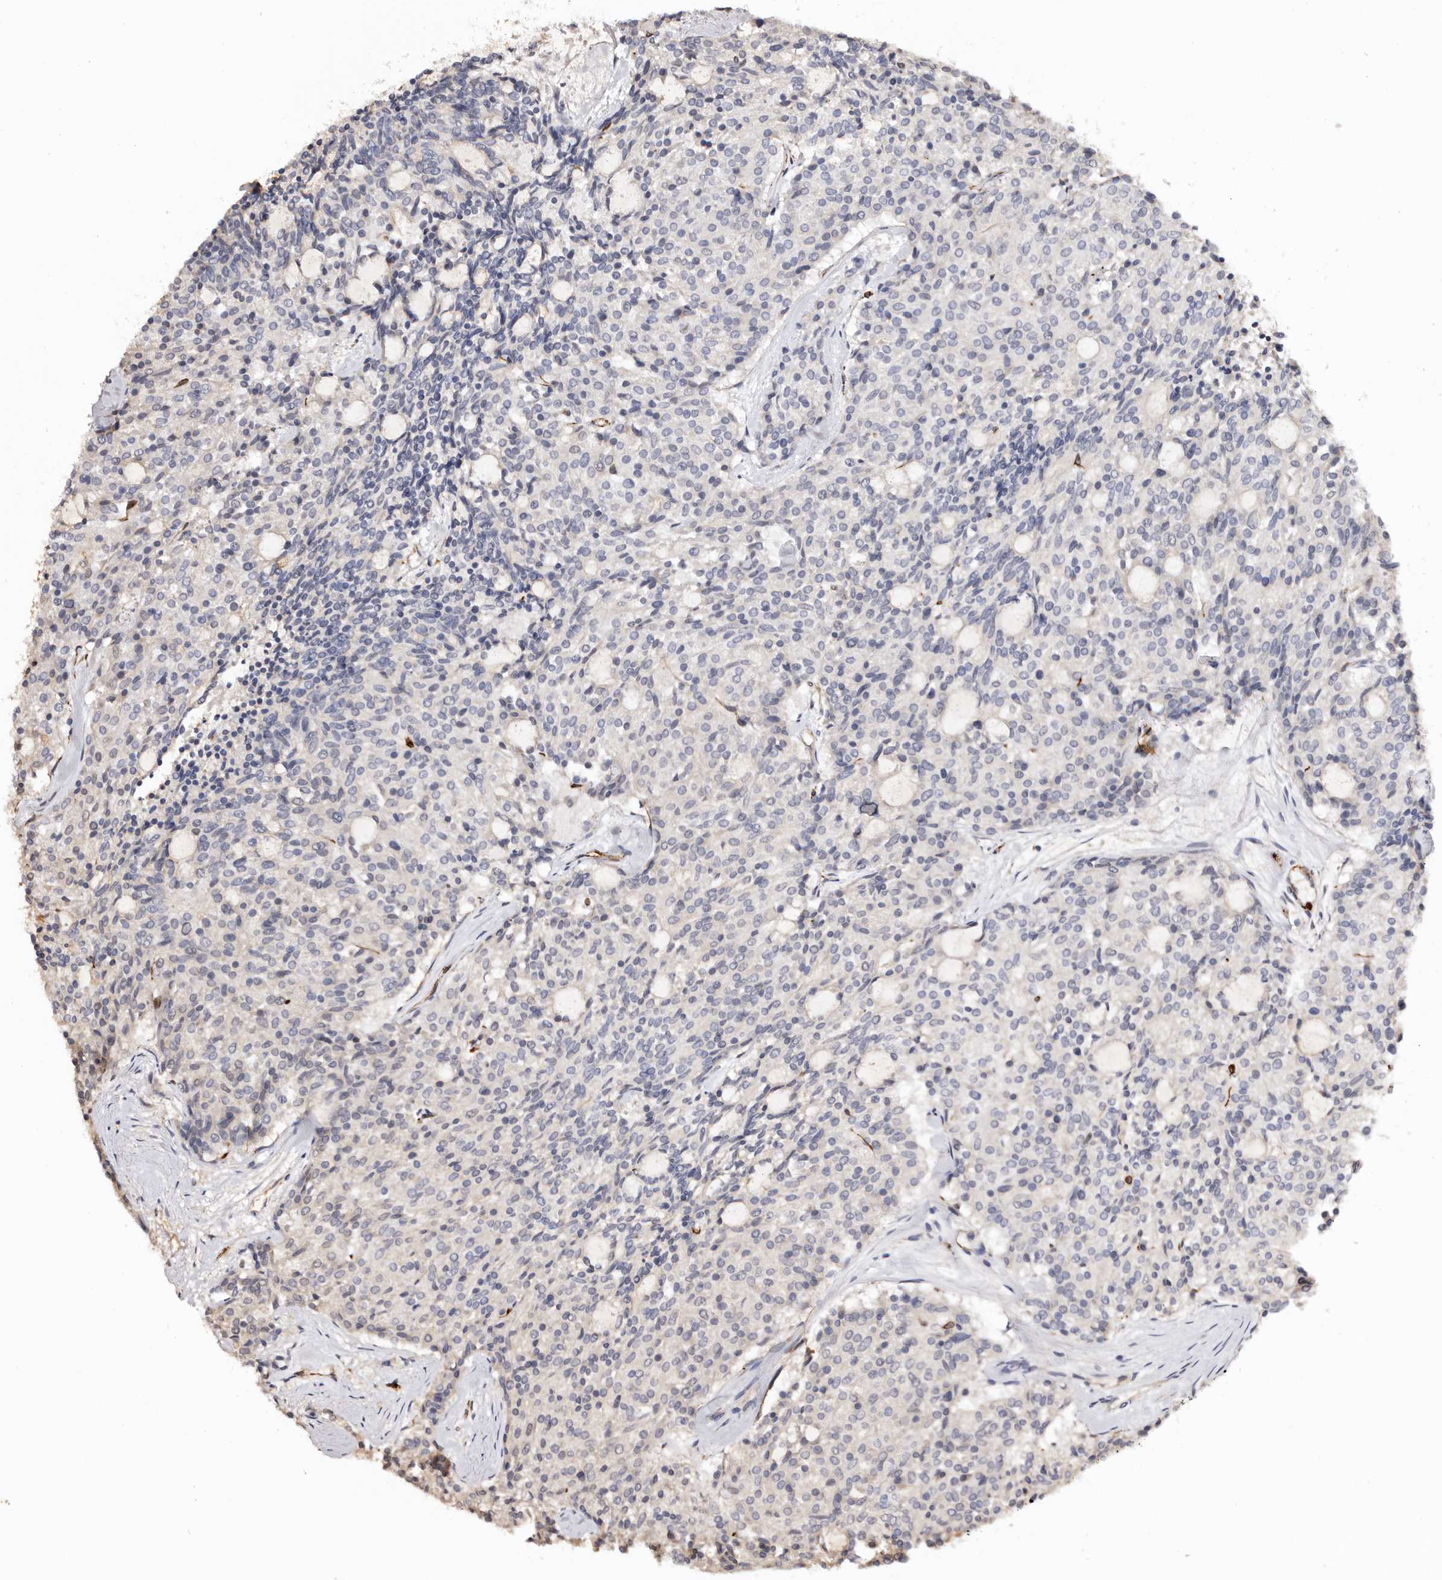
{"staining": {"intensity": "negative", "quantity": "none", "location": "none"}, "tissue": "carcinoid", "cell_type": "Tumor cells", "image_type": "cancer", "snomed": [{"axis": "morphology", "description": "Carcinoid, malignant, NOS"}, {"axis": "topography", "description": "Pancreas"}], "caption": "IHC of malignant carcinoid demonstrates no expression in tumor cells. (Stains: DAB IHC with hematoxylin counter stain, Microscopy: brightfield microscopy at high magnification).", "gene": "ZNF557", "patient": {"sex": "female", "age": 54}}